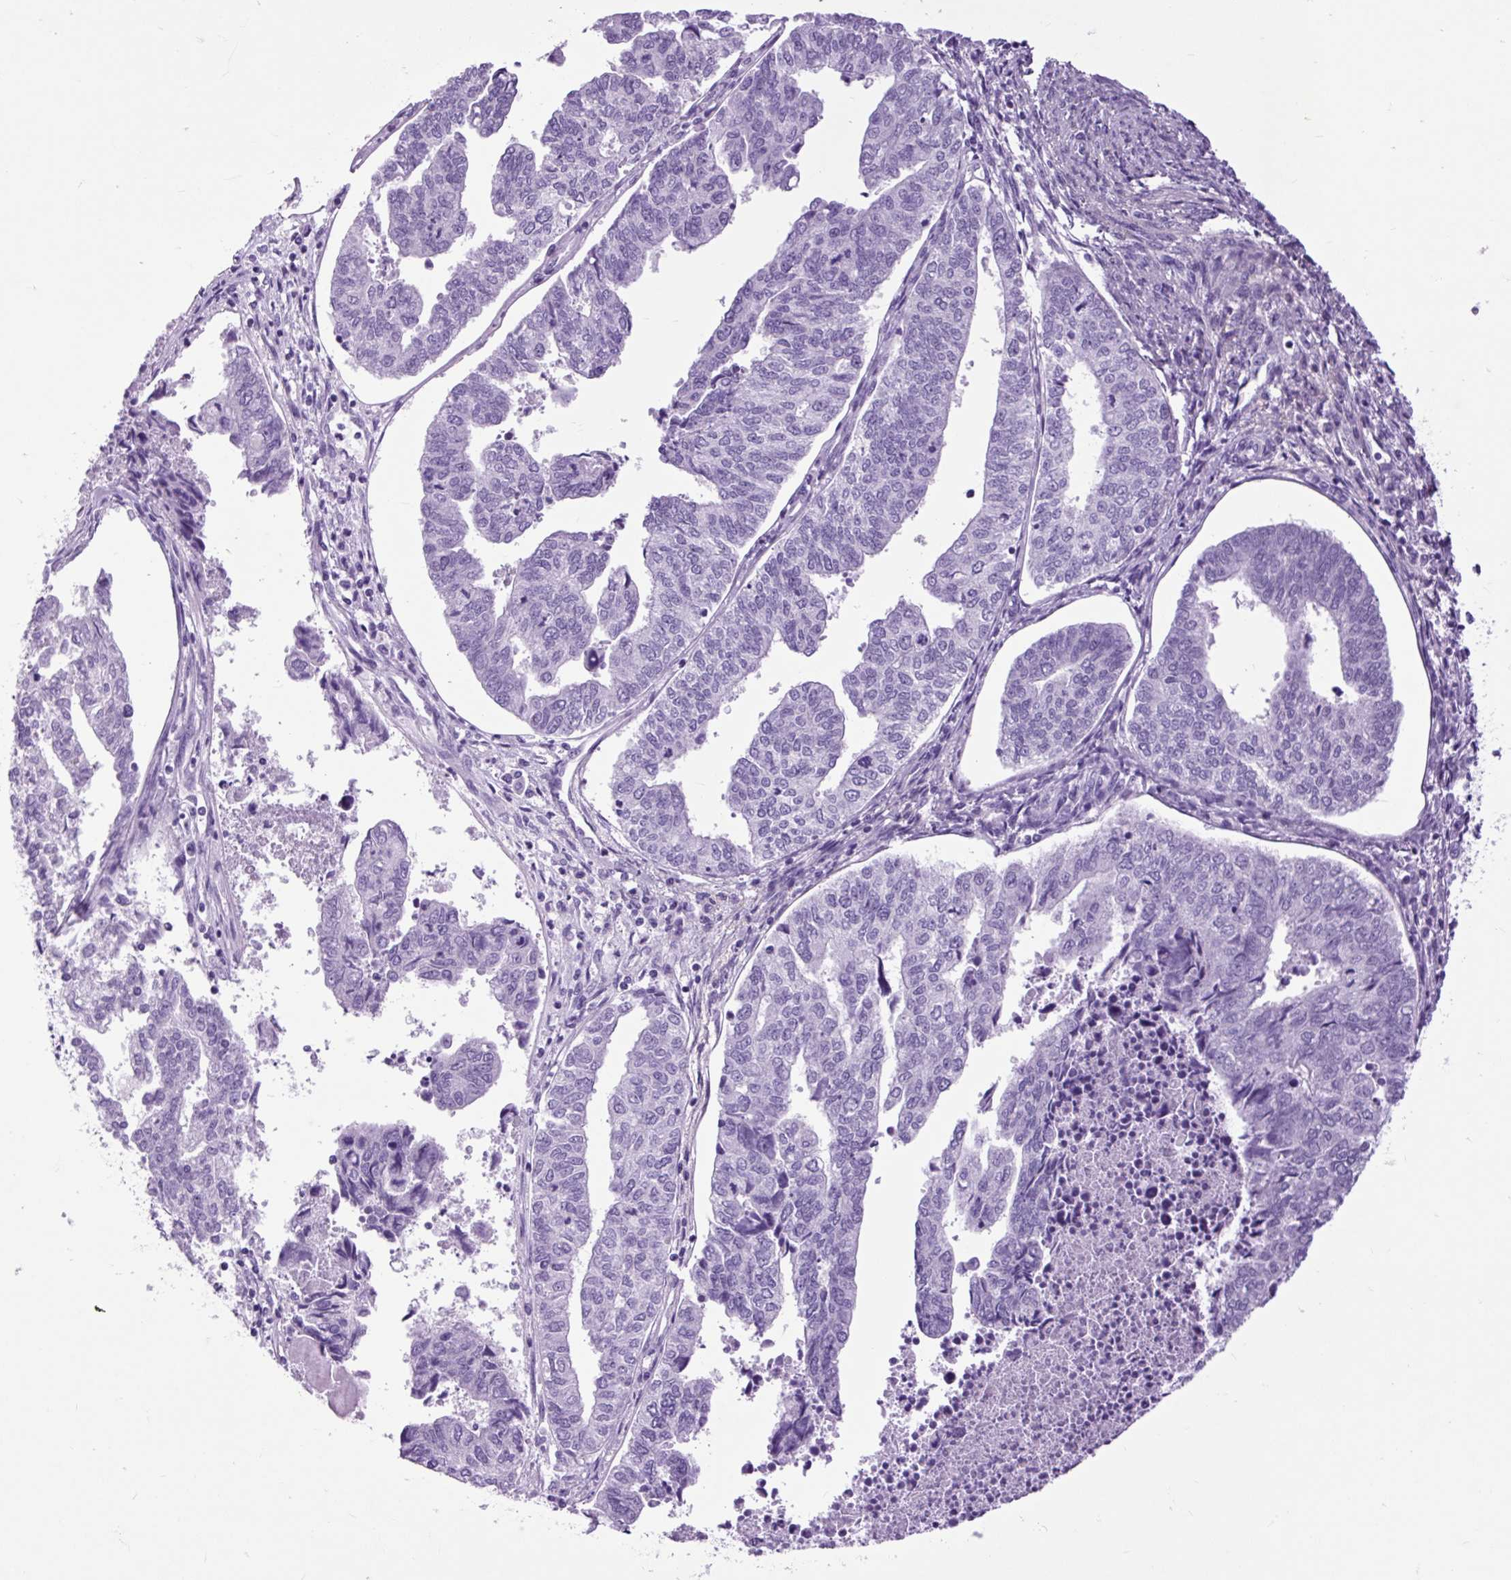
{"staining": {"intensity": "negative", "quantity": "none", "location": "none"}, "tissue": "endometrial cancer", "cell_type": "Tumor cells", "image_type": "cancer", "snomed": [{"axis": "morphology", "description": "Adenocarcinoma, NOS"}, {"axis": "topography", "description": "Endometrium"}], "caption": "Immunohistochemistry (IHC) photomicrograph of endometrial cancer (adenocarcinoma) stained for a protein (brown), which exhibits no positivity in tumor cells.", "gene": "DPP6", "patient": {"sex": "female", "age": 73}}